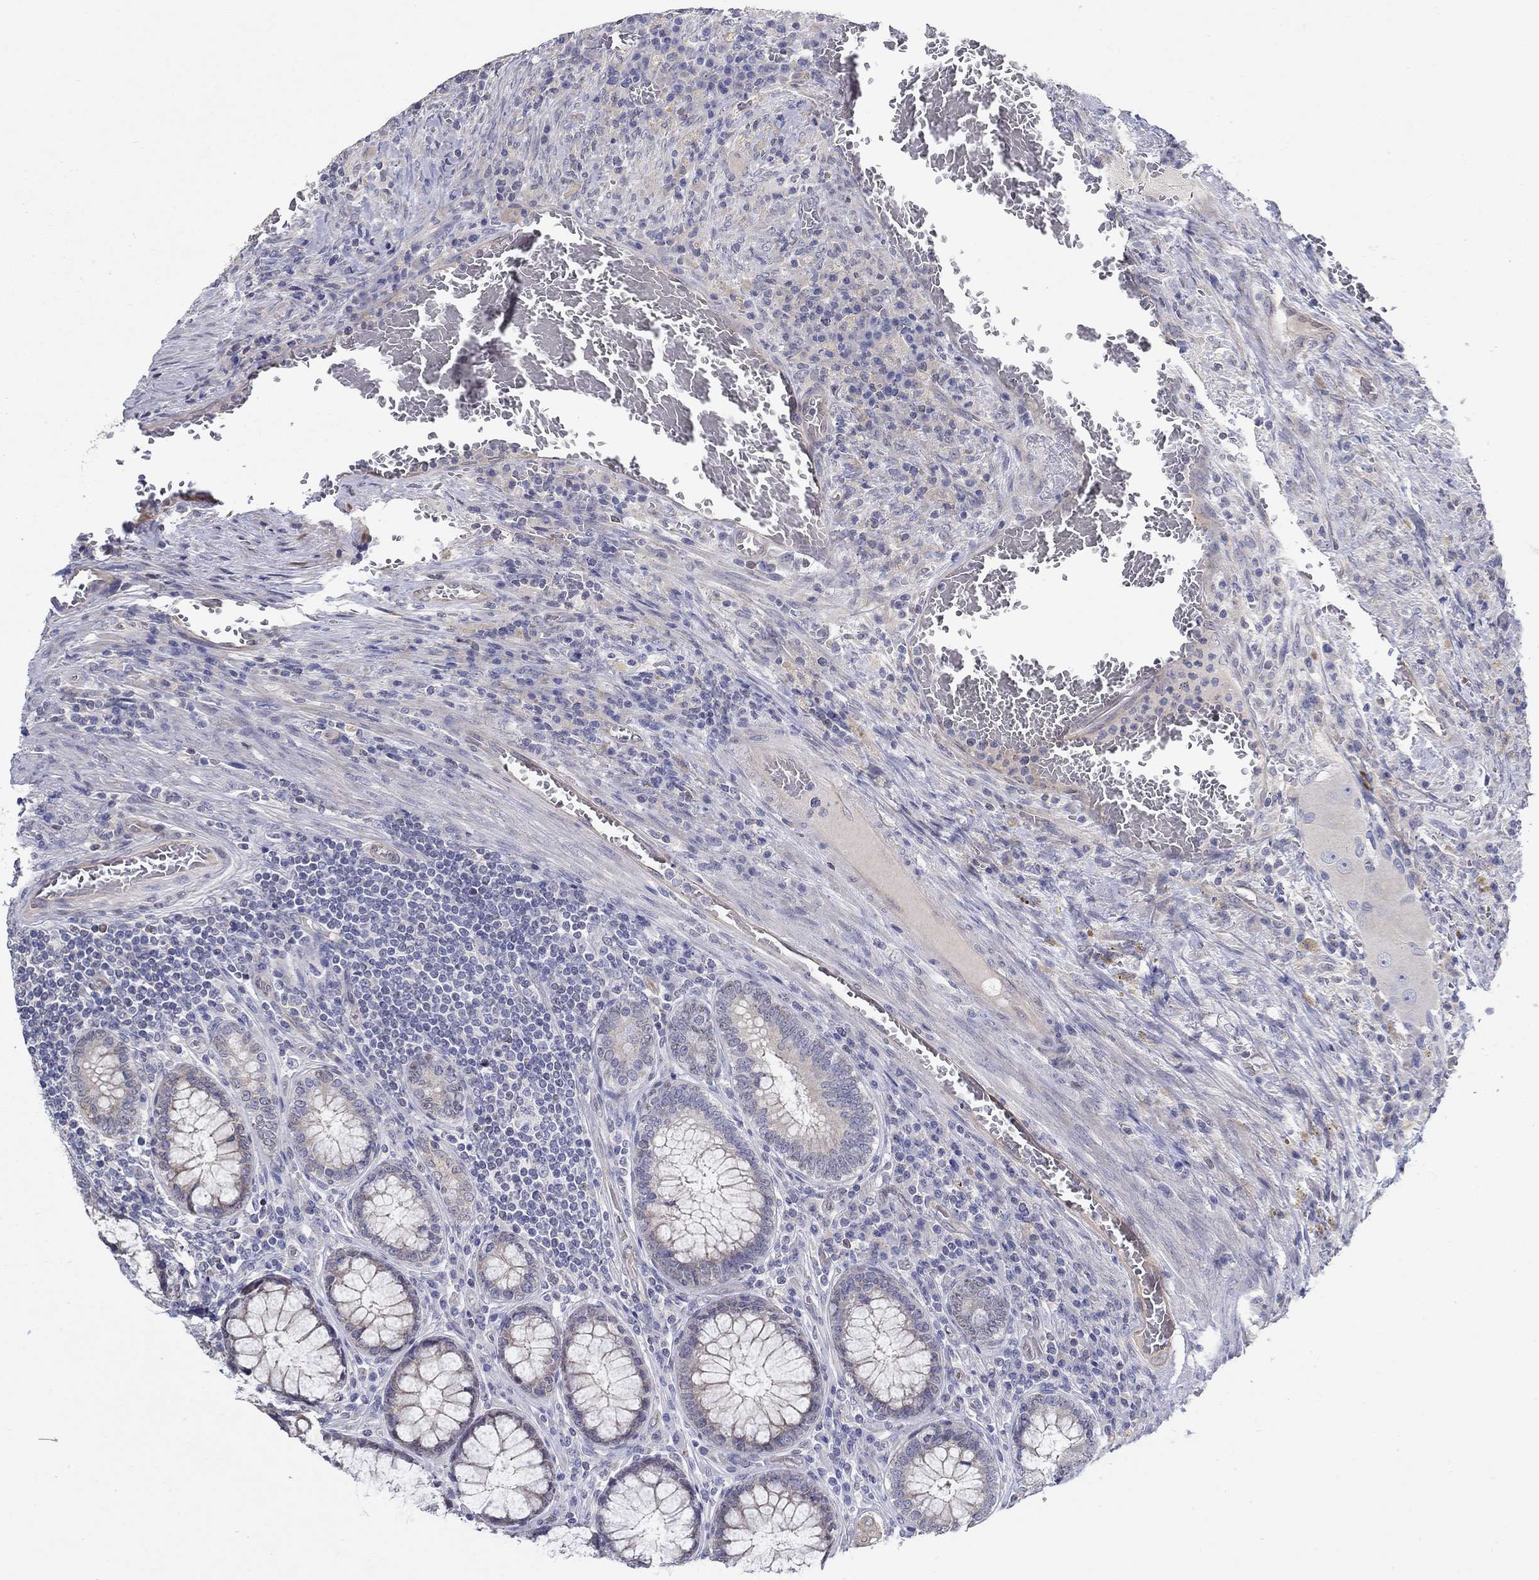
{"staining": {"intensity": "negative", "quantity": "none", "location": "none"}, "tissue": "colorectal cancer", "cell_type": "Tumor cells", "image_type": "cancer", "snomed": [{"axis": "morphology", "description": "Adenocarcinoma, NOS"}, {"axis": "topography", "description": "Colon"}], "caption": "This is an immunohistochemistry (IHC) histopathology image of human colorectal adenocarcinoma. There is no positivity in tumor cells.", "gene": "ERMP1", "patient": {"sex": "female", "age": 86}}